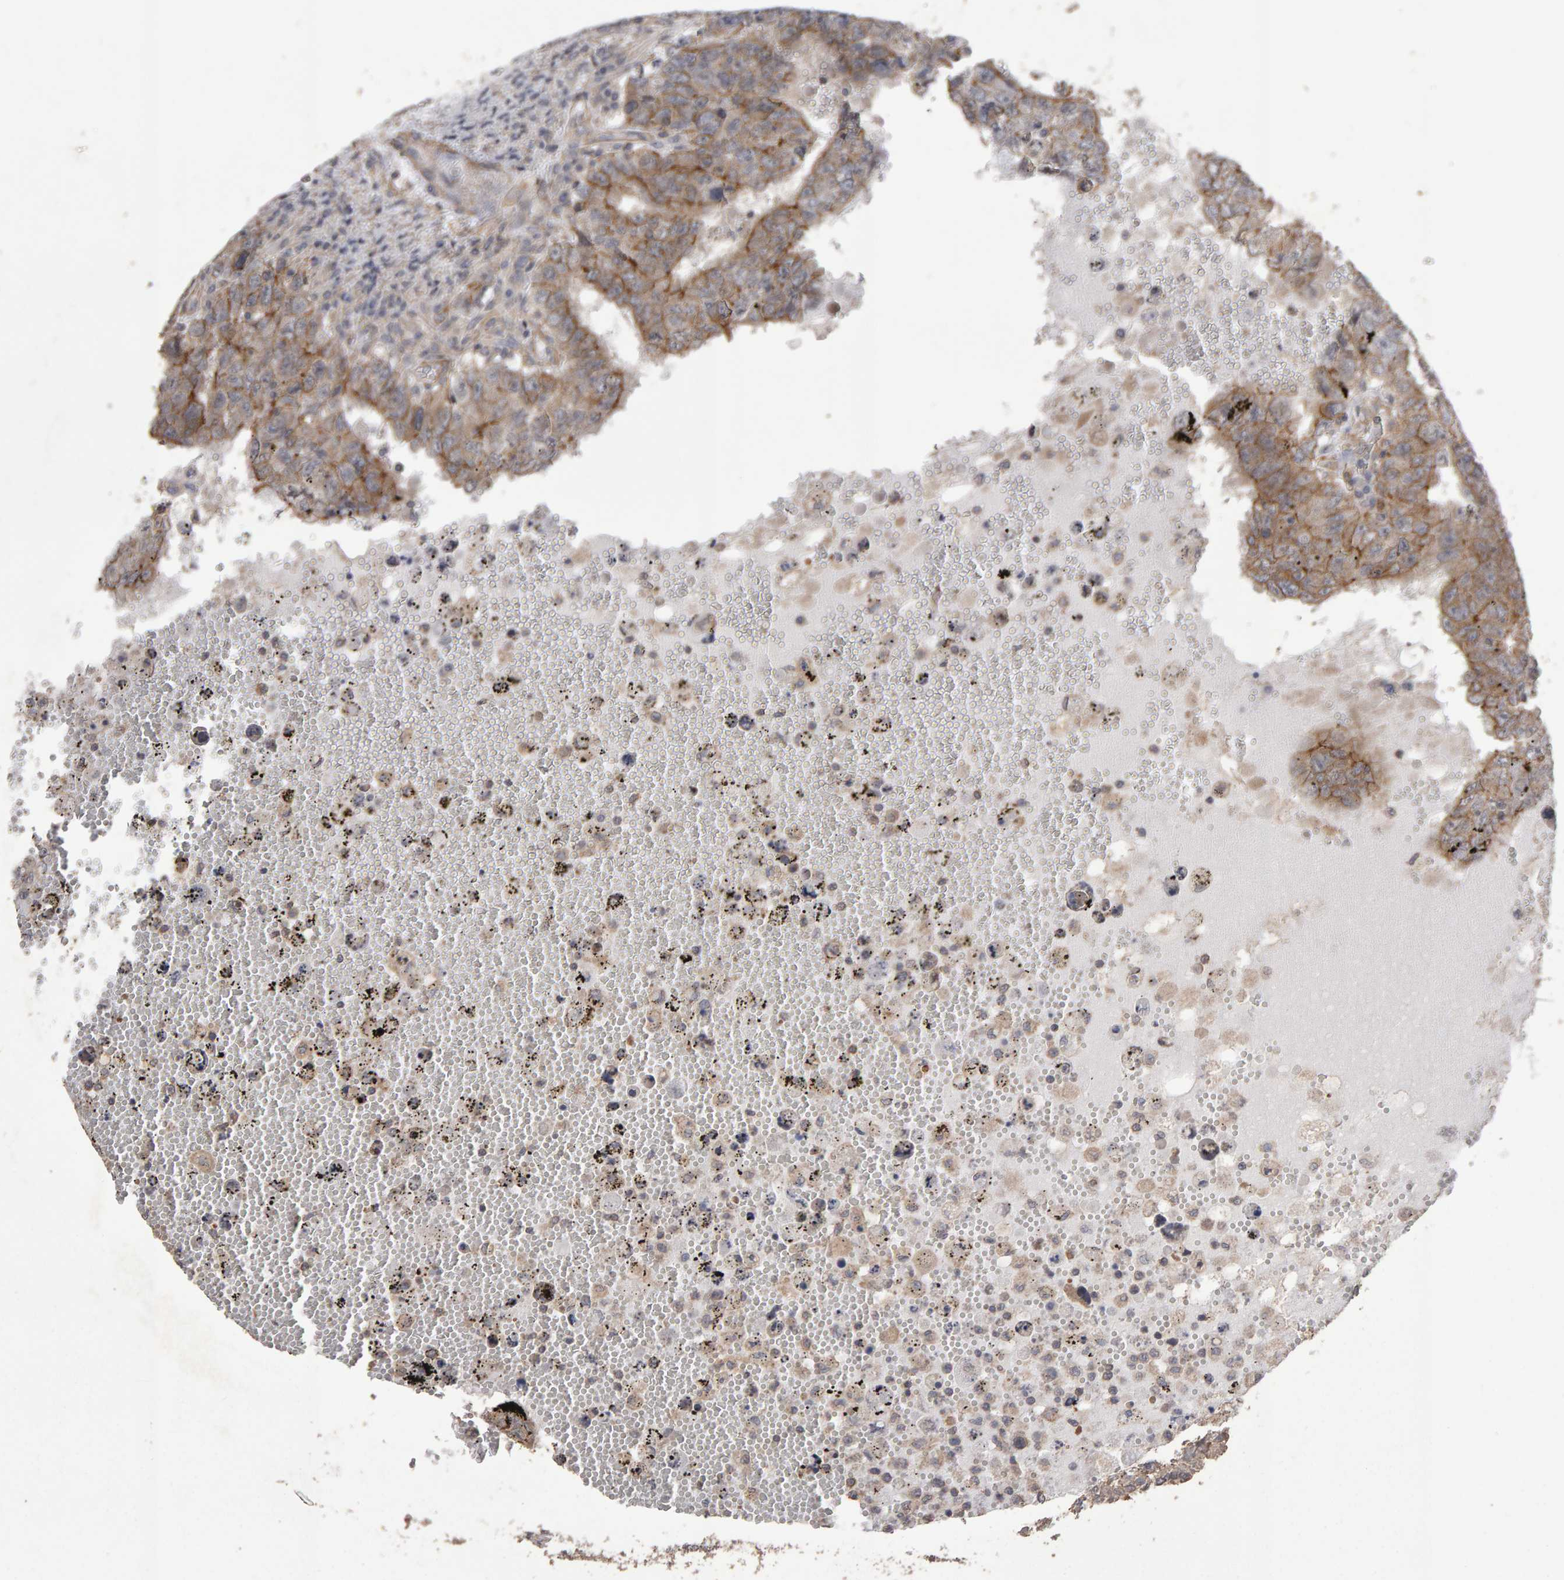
{"staining": {"intensity": "moderate", "quantity": "25%-75%", "location": "cytoplasmic/membranous"}, "tissue": "testis cancer", "cell_type": "Tumor cells", "image_type": "cancer", "snomed": [{"axis": "morphology", "description": "Carcinoma, Embryonal, NOS"}, {"axis": "topography", "description": "Testis"}], "caption": "Protein expression analysis of human testis cancer (embryonal carcinoma) reveals moderate cytoplasmic/membranous positivity in approximately 25%-75% of tumor cells.", "gene": "SCRIB", "patient": {"sex": "male", "age": 26}}